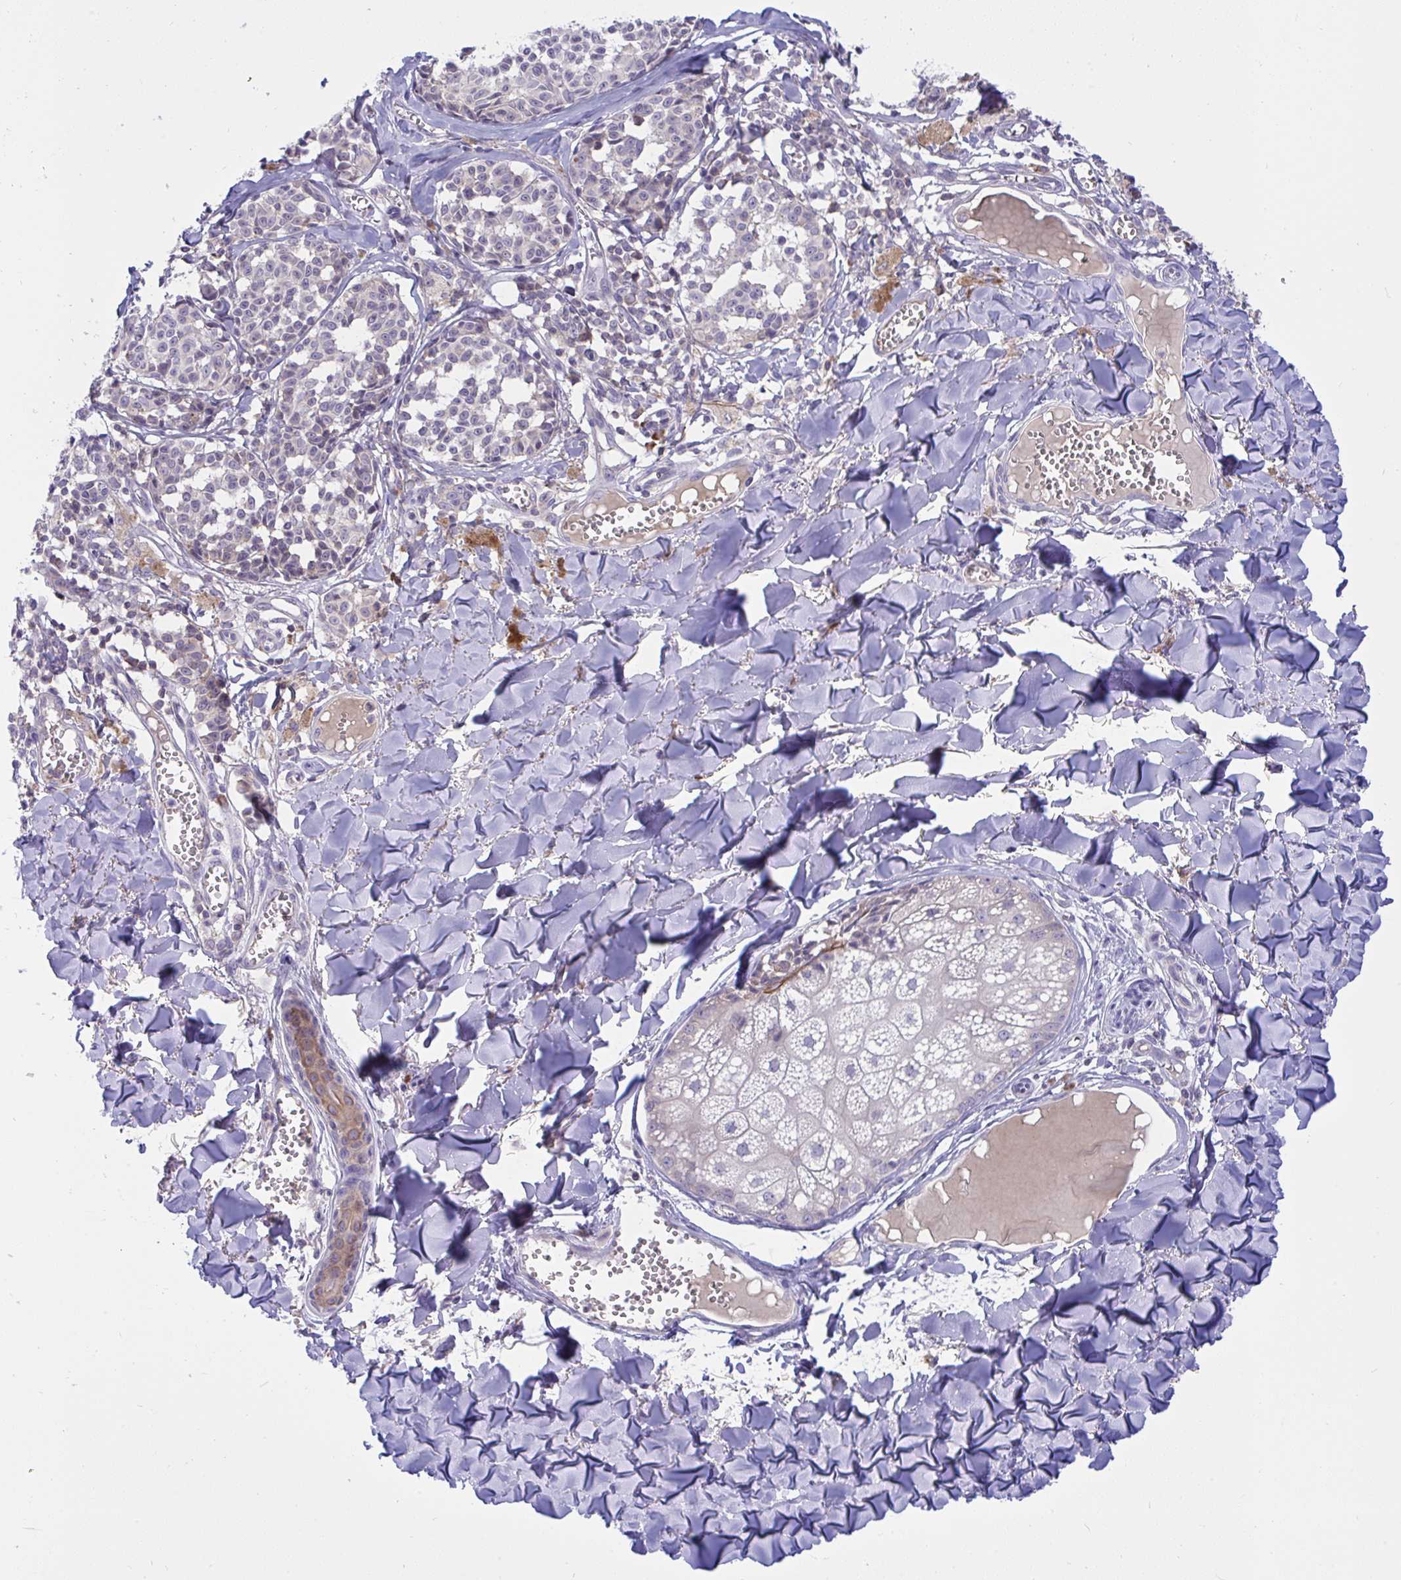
{"staining": {"intensity": "negative", "quantity": "none", "location": "none"}, "tissue": "melanoma", "cell_type": "Tumor cells", "image_type": "cancer", "snomed": [{"axis": "morphology", "description": "Malignant melanoma, NOS"}, {"axis": "topography", "description": "Skin"}], "caption": "Immunohistochemistry (IHC) photomicrograph of melanoma stained for a protein (brown), which demonstrates no expression in tumor cells.", "gene": "TMEM41A", "patient": {"sex": "female", "age": 43}}